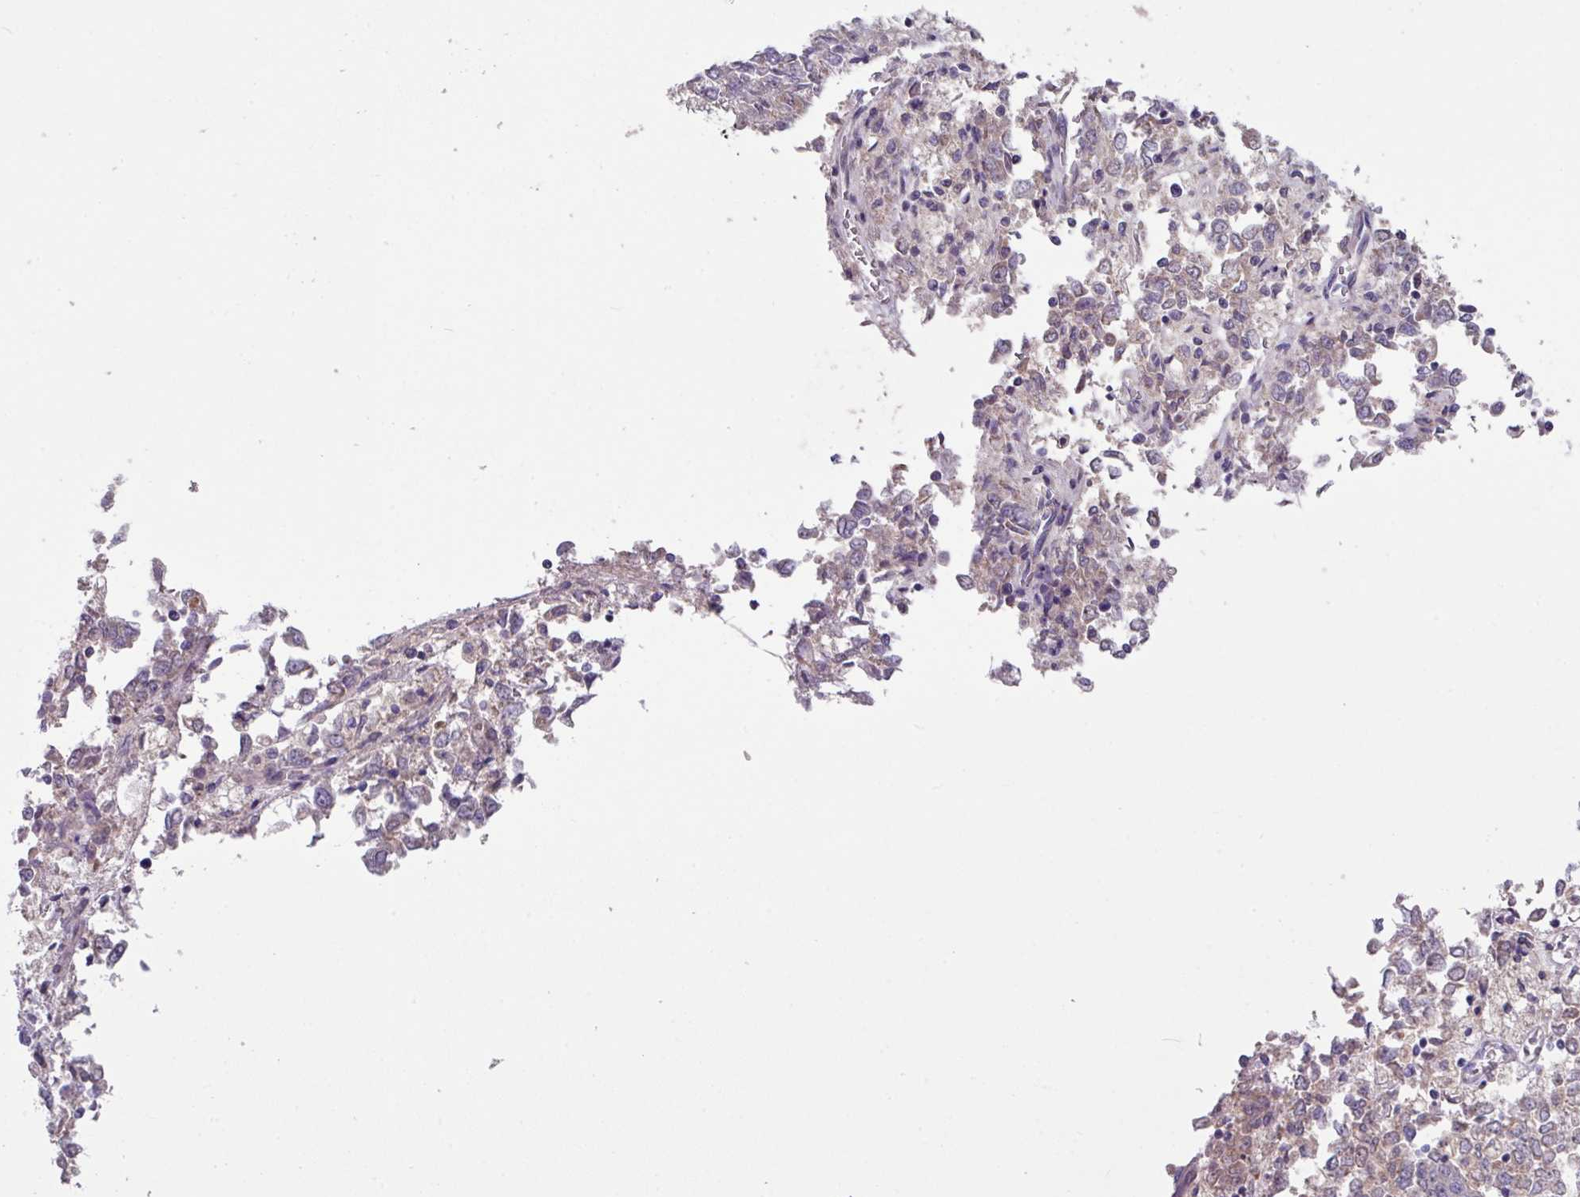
{"staining": {"intensity": "negative", "quantity": "none", "location": "none"}, "tissue": "endometrial cancer", "cell_type": "Tumor cells", "image_type": "cancer", "snomed": [{"axis": "morphology", "description": "Adenocarcinoma, NOS"}, {"axis": "topography", "description": "Endometrium"}], "caption": "DAB immunohistochemical staining of human endometrial cancer (adenocarcinoma) shows no significant staining in tumor cells. The staining is performed using DAB (3,3'-diaminobenzidine) brown chromogen with nuclei counter-stained in using hematoxylin.", "gene": "IQCJ", "patient": {"sex": "female", "age": 80}}